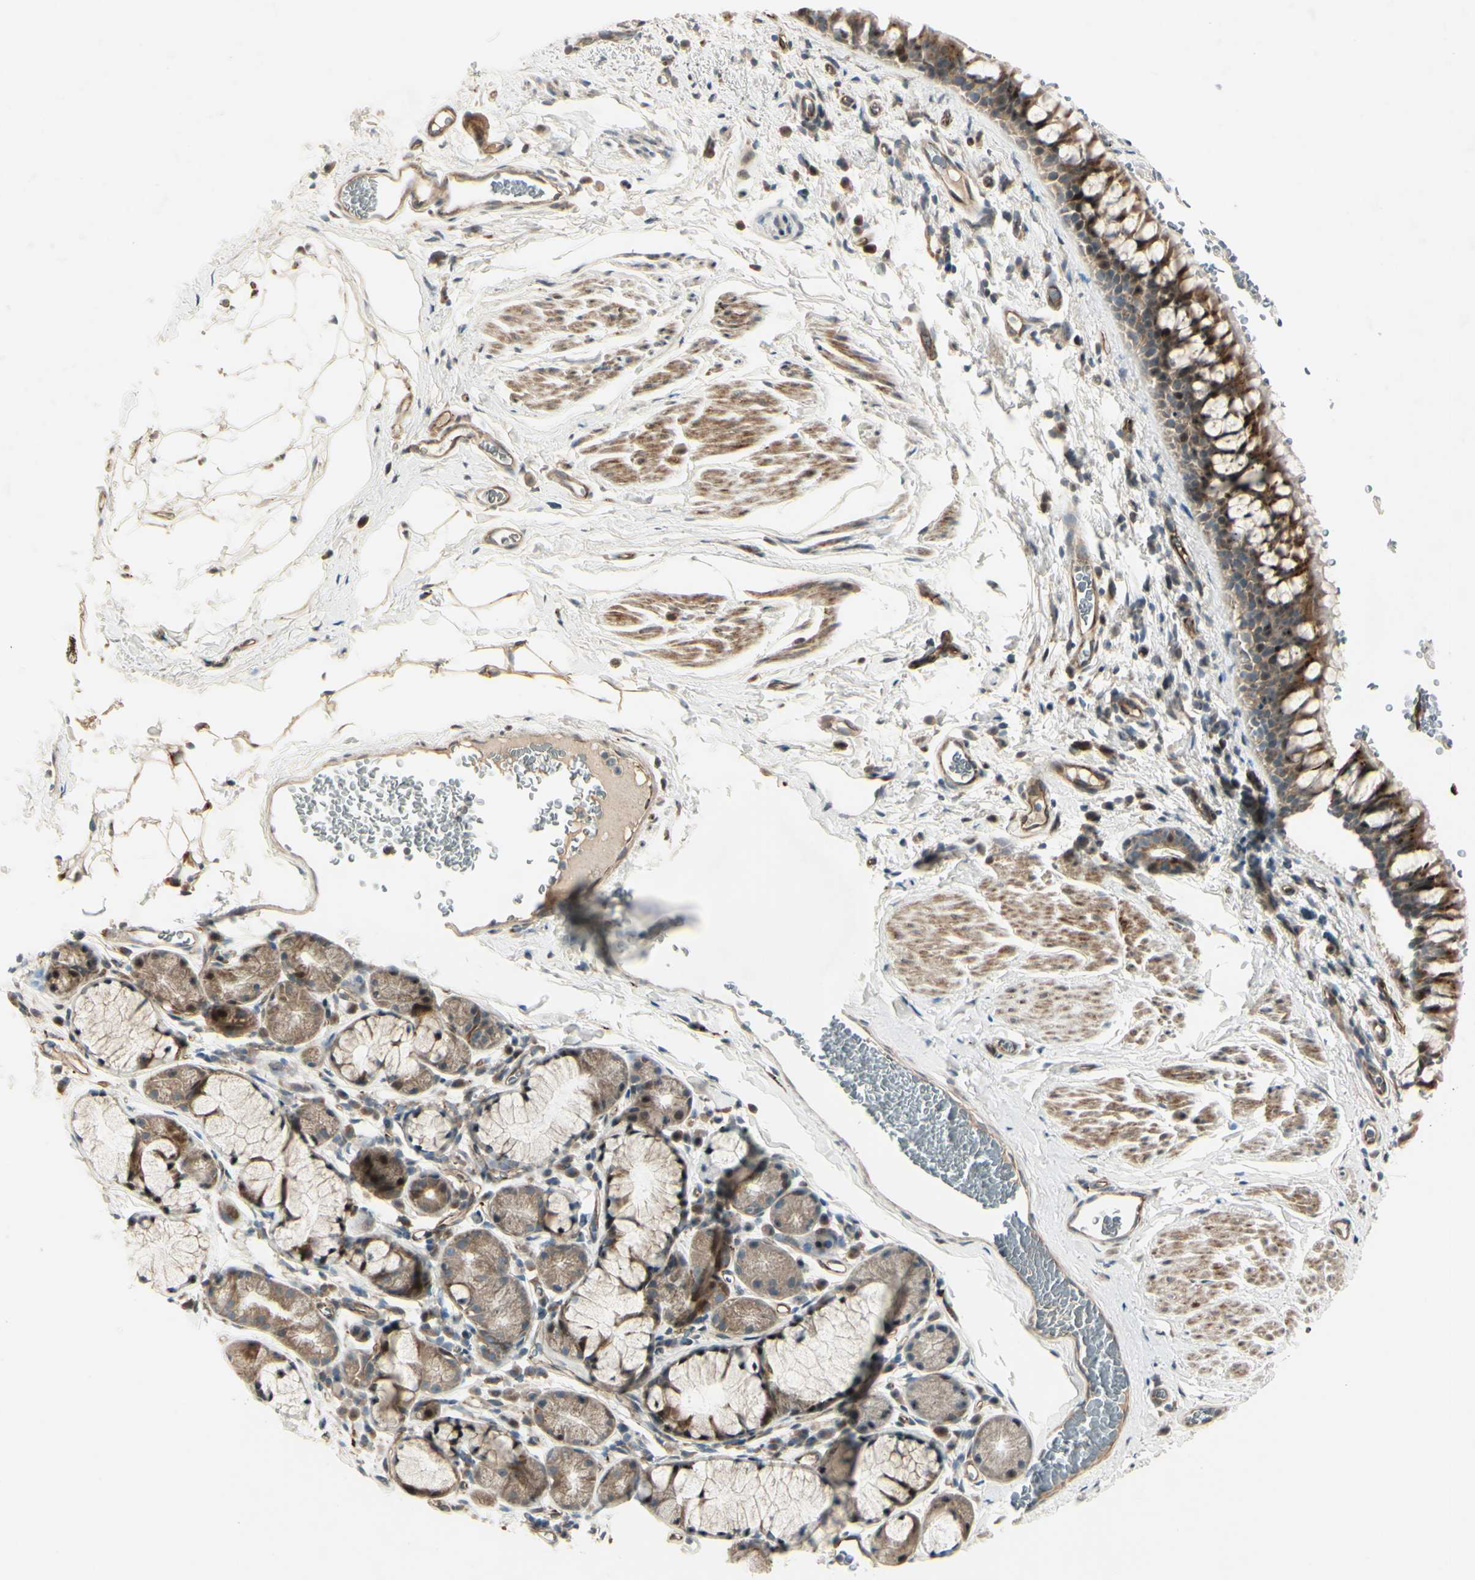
{"staining": {"intensity": "moderate", "quantity": ">75%", "location": "cytoplasmic/membranous"}, "tissue": "bronchus", "cell_type": "Respiratory epithelial cells", "image_type": "normal", "snomed": [{"axis": "morphology", "description": "Normal tissue, NOS"}, {"axis": "morphology", "description": "Malignant melanoma, Metastatic site"}, {"axis": "topography", "description": "Bronchus"}, {"axis": "topography", "description": "Lung"}], "caption": "Respiratory epithelial cells reveal medium levels of moderate cytoplasmic/membranous expression in about >75% of cells in unremarkable bronchus.", "gene": "NDFIP1", "patient": {"sex": "male", "age": 64}}